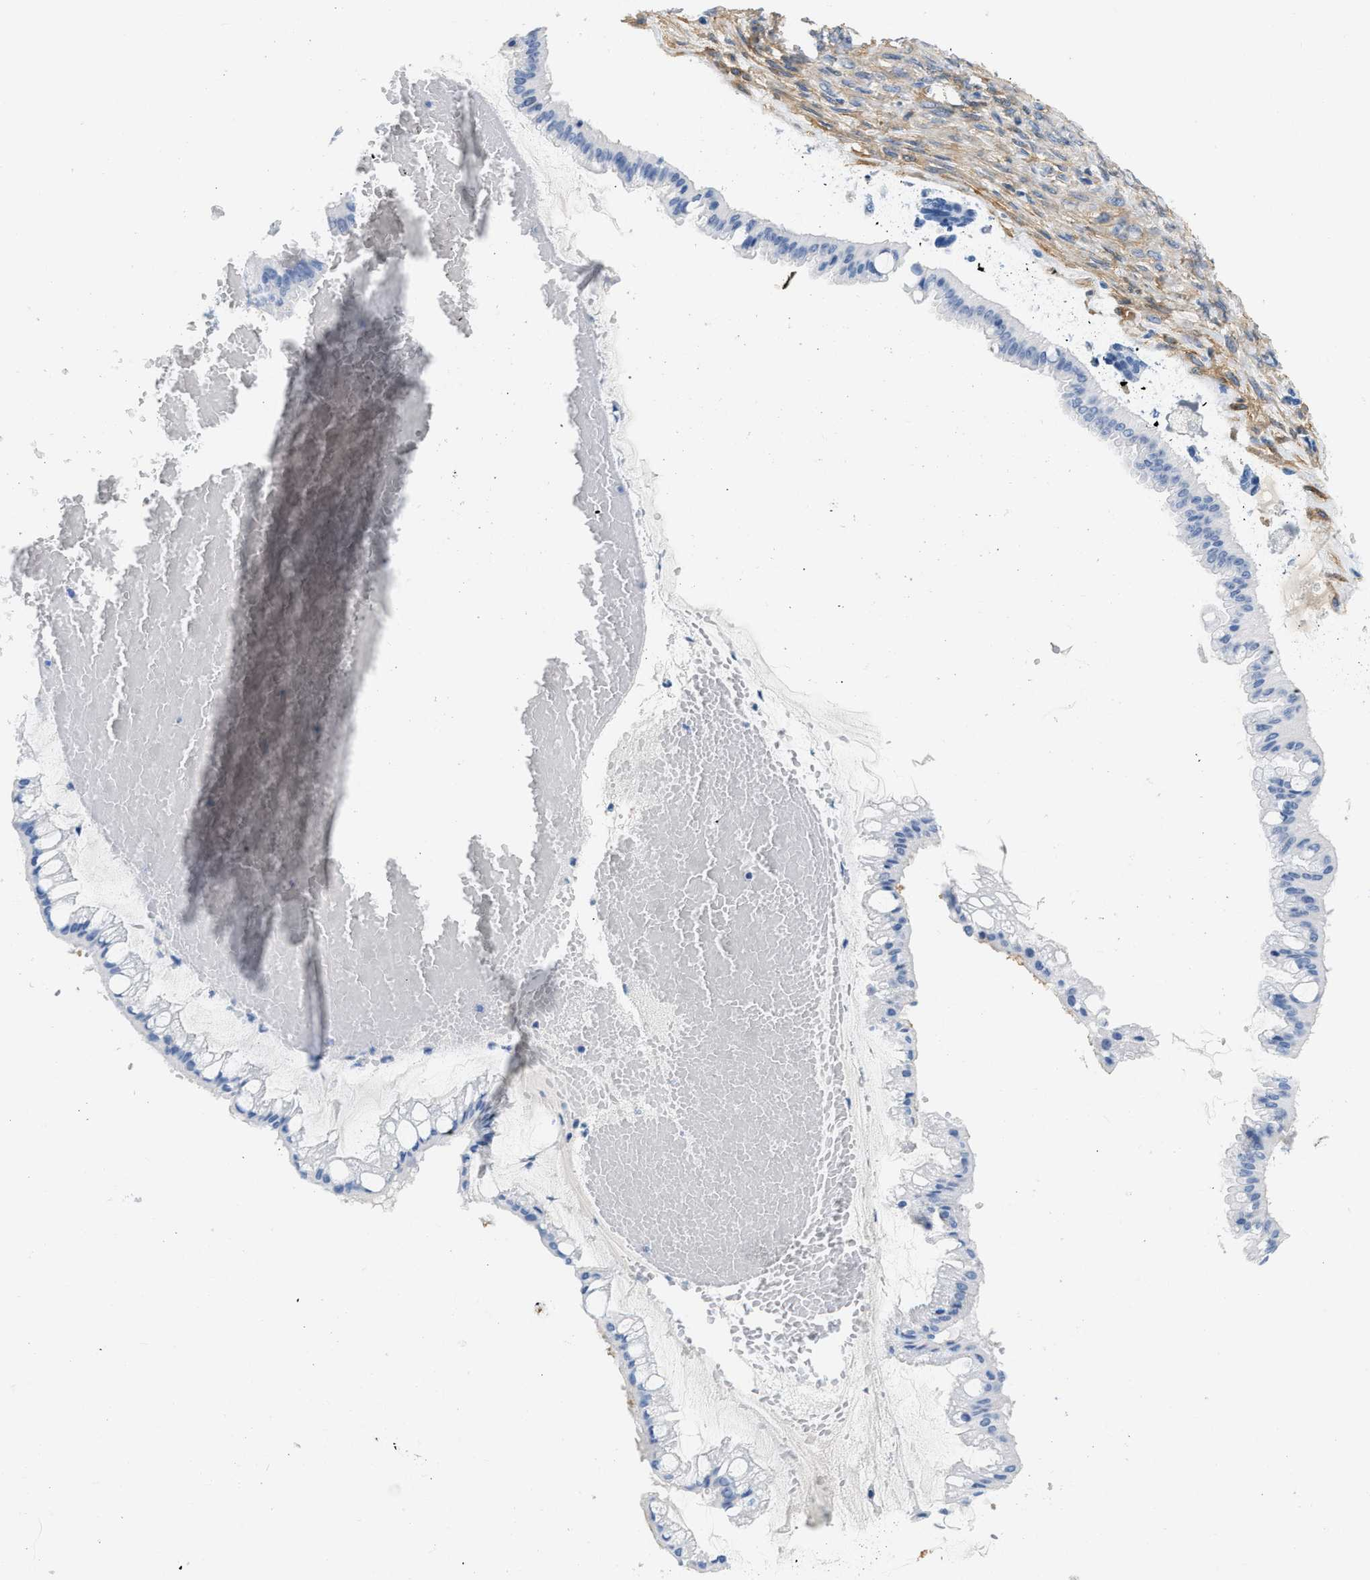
{"staining": {"intensity": "negative", "quantity": "none", "location": "none"}, "tissue": "ovarian cancer", "cell_type": "Tumor cells", "image_type": "cancer", "snomed": [{"axis": "morphology", "description": "Cystadenocarcinoma, mucinous, NOS"}, {"axis": "topography", "description": "Ovary"}], "caption": "Ovarian cancer was stained to show a protein in brown. There is no significant positivity in tumor cells. Brightfield microscopy of immunohistochemistry (IHC) stained with DAB (3,3'-diaminobenzidine) (brown) and hematoxylin (blue), captured at high magnification.", "gene": "PDGFRB", "patient": {"sex": "female", "age": 73}}